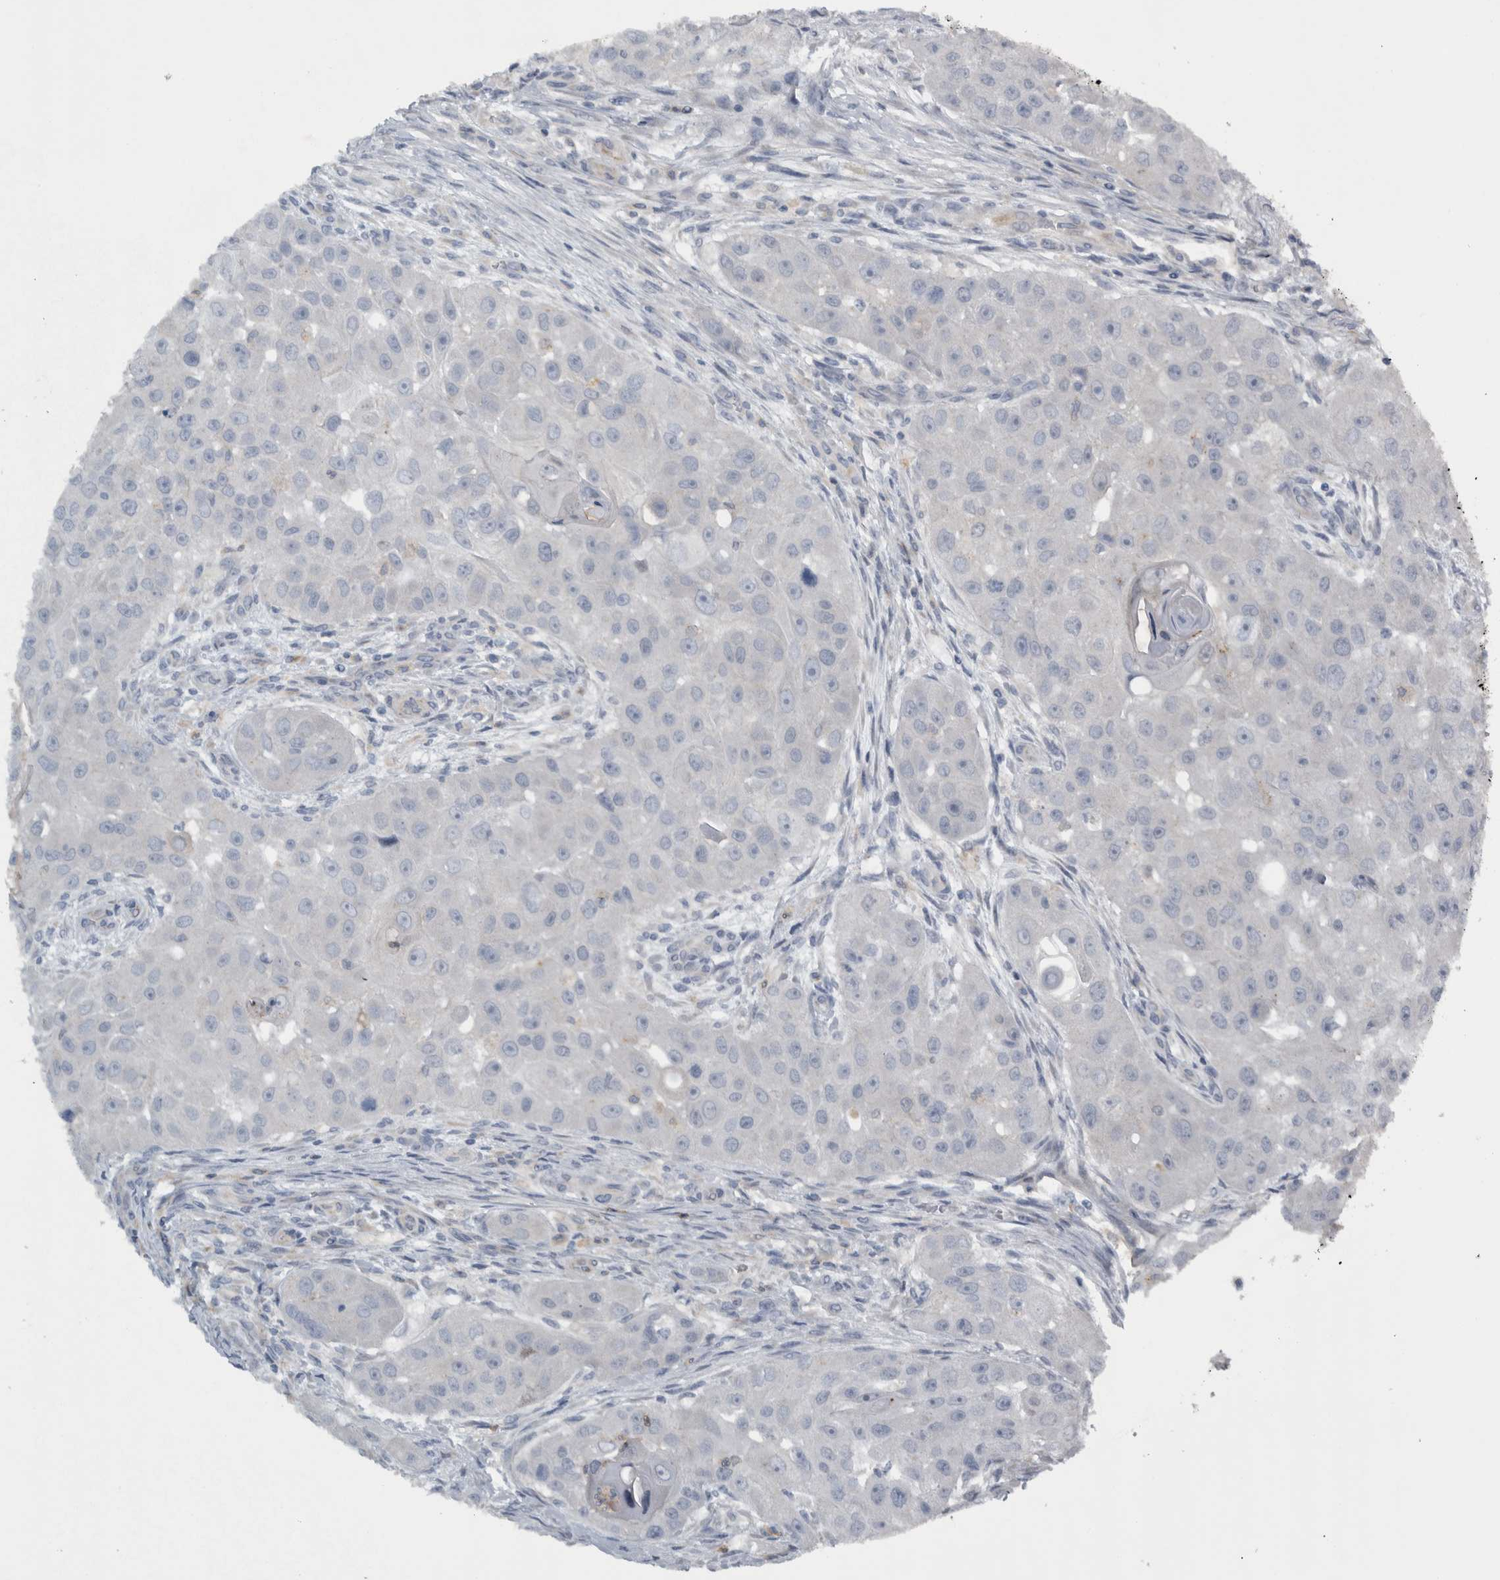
{"staining": {"intensity": "negative", "quantity": "none", "location": "none"}, "tissue": "head and neck cancer", "cell_type": "Tumor cells", "image_type": "cancer", "snomed": [{"axis": "morphology", "description": "Normal tissue, NOS"}, {"axis": "morphology", "description": "Squamous cell carcinoma, NOS"}, {"axis": "topography", "description": "Skeletal muscle"}, {"axis": "topography", "description": "Head-Neck"}], "caption": "Tumor cells show no significant expression in head and neck cancer (squamous cell carcinoma).", "gene": "NT5C2", "patient": {"sex": "male", "age": 51}}